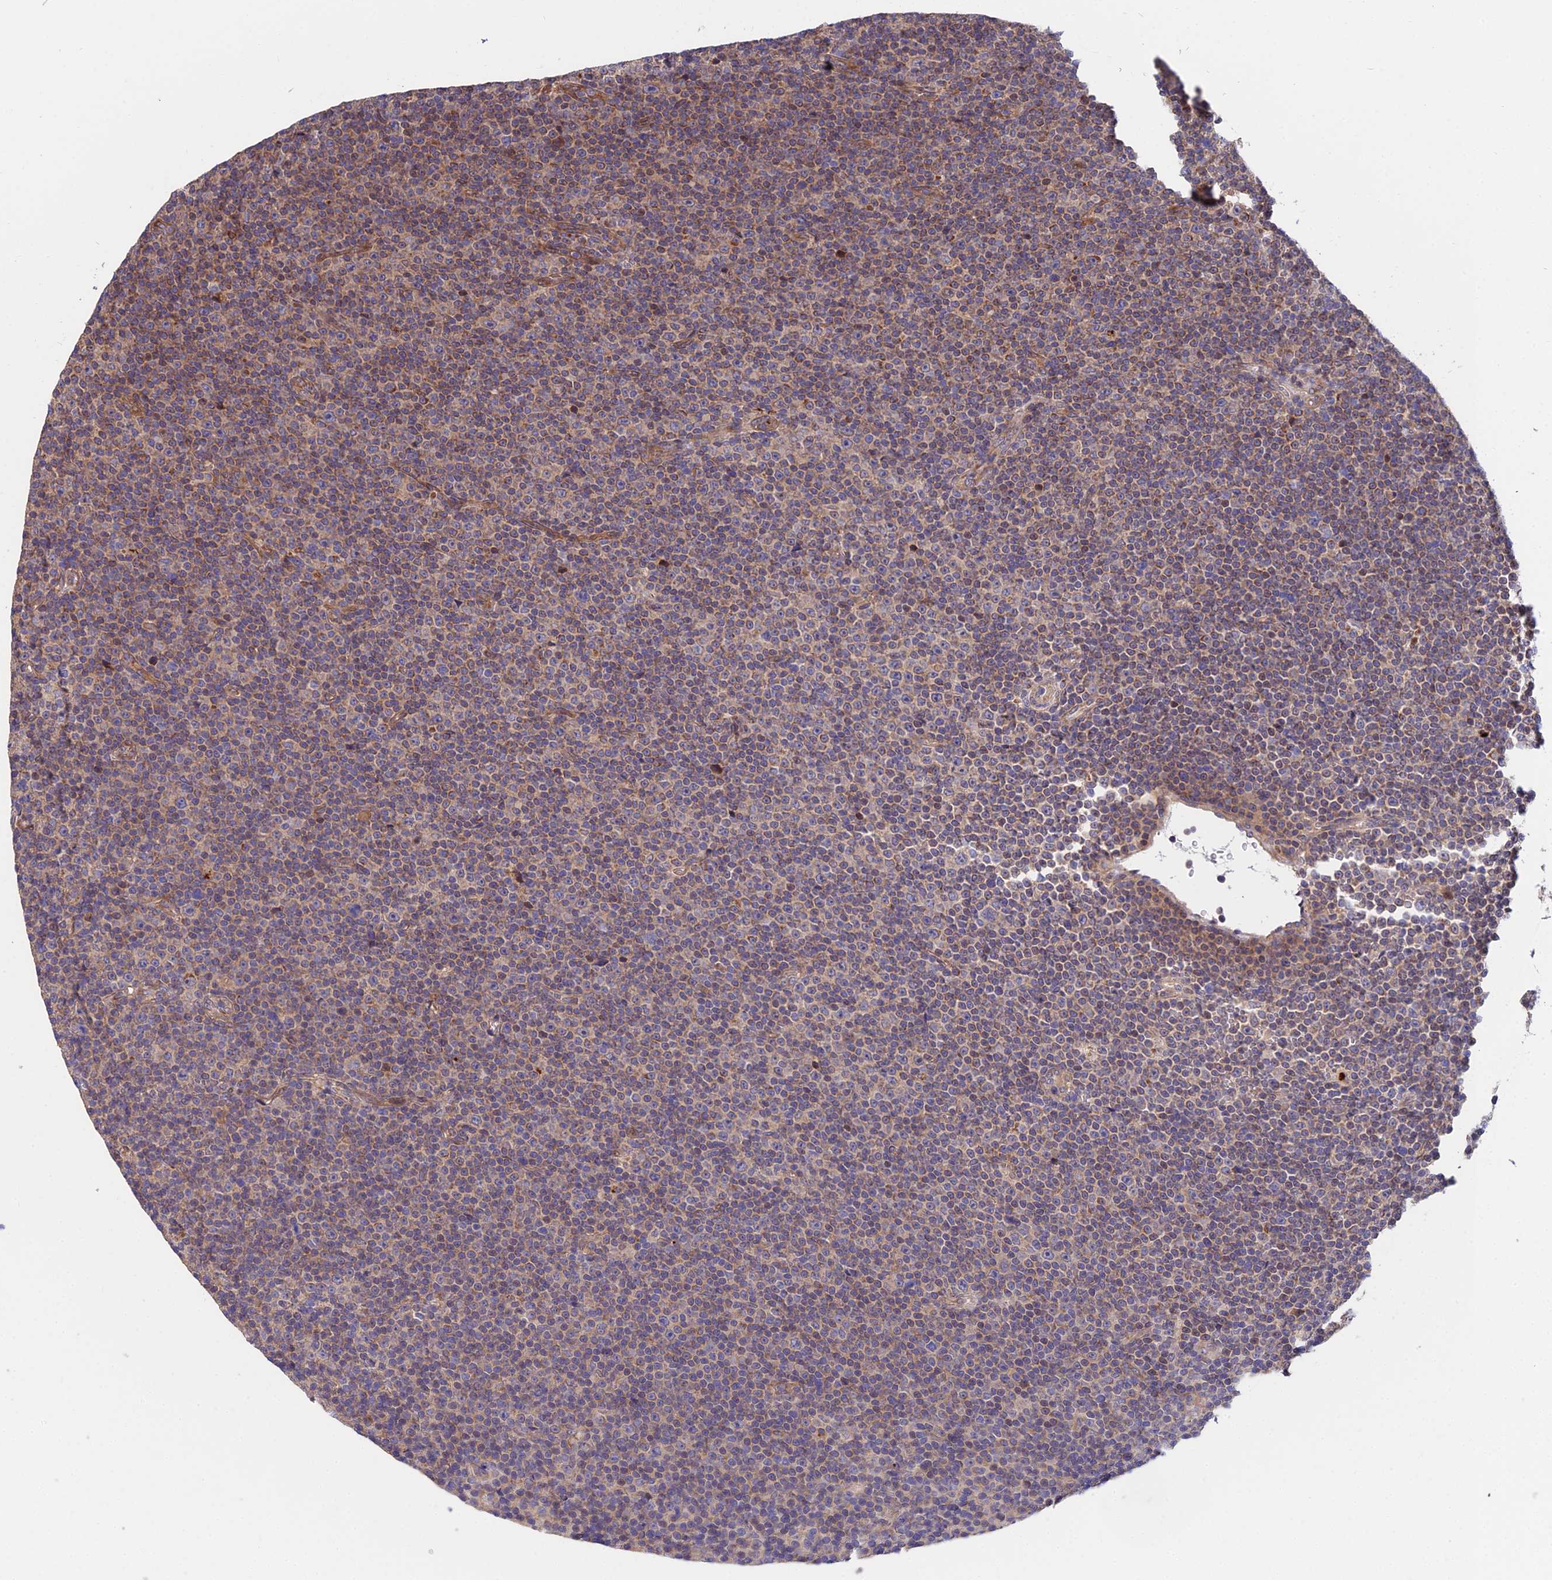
{"staining": {"intensity": "weak", "quantity": "25%-75%", "location": "cytoplasmic/membranous"}, "tissue": "lymphoma", "cell_type": "Tumor cells", "image_type": "cancer", "snomed": [{"axis": "morphology", "description": "Malignant lymphoma, non-Hodgkin's type, Low grade"}, {"axis": "topography", "description": "Lymph node"}], "caption": "Low-grade malignant lymphoma, non-Hodgkin's type was stained to show a protein in brown. There is low levels of weak cytoplasmic/membranous staining in approximately 25%-75% of tumor cells. (Stains: DAB in brown, nuclei in blue, Microscopy: brightfield microscopy at high magnification).", "gene": "CDC37L1", "patient": {"sex": "female", "age": 67}}